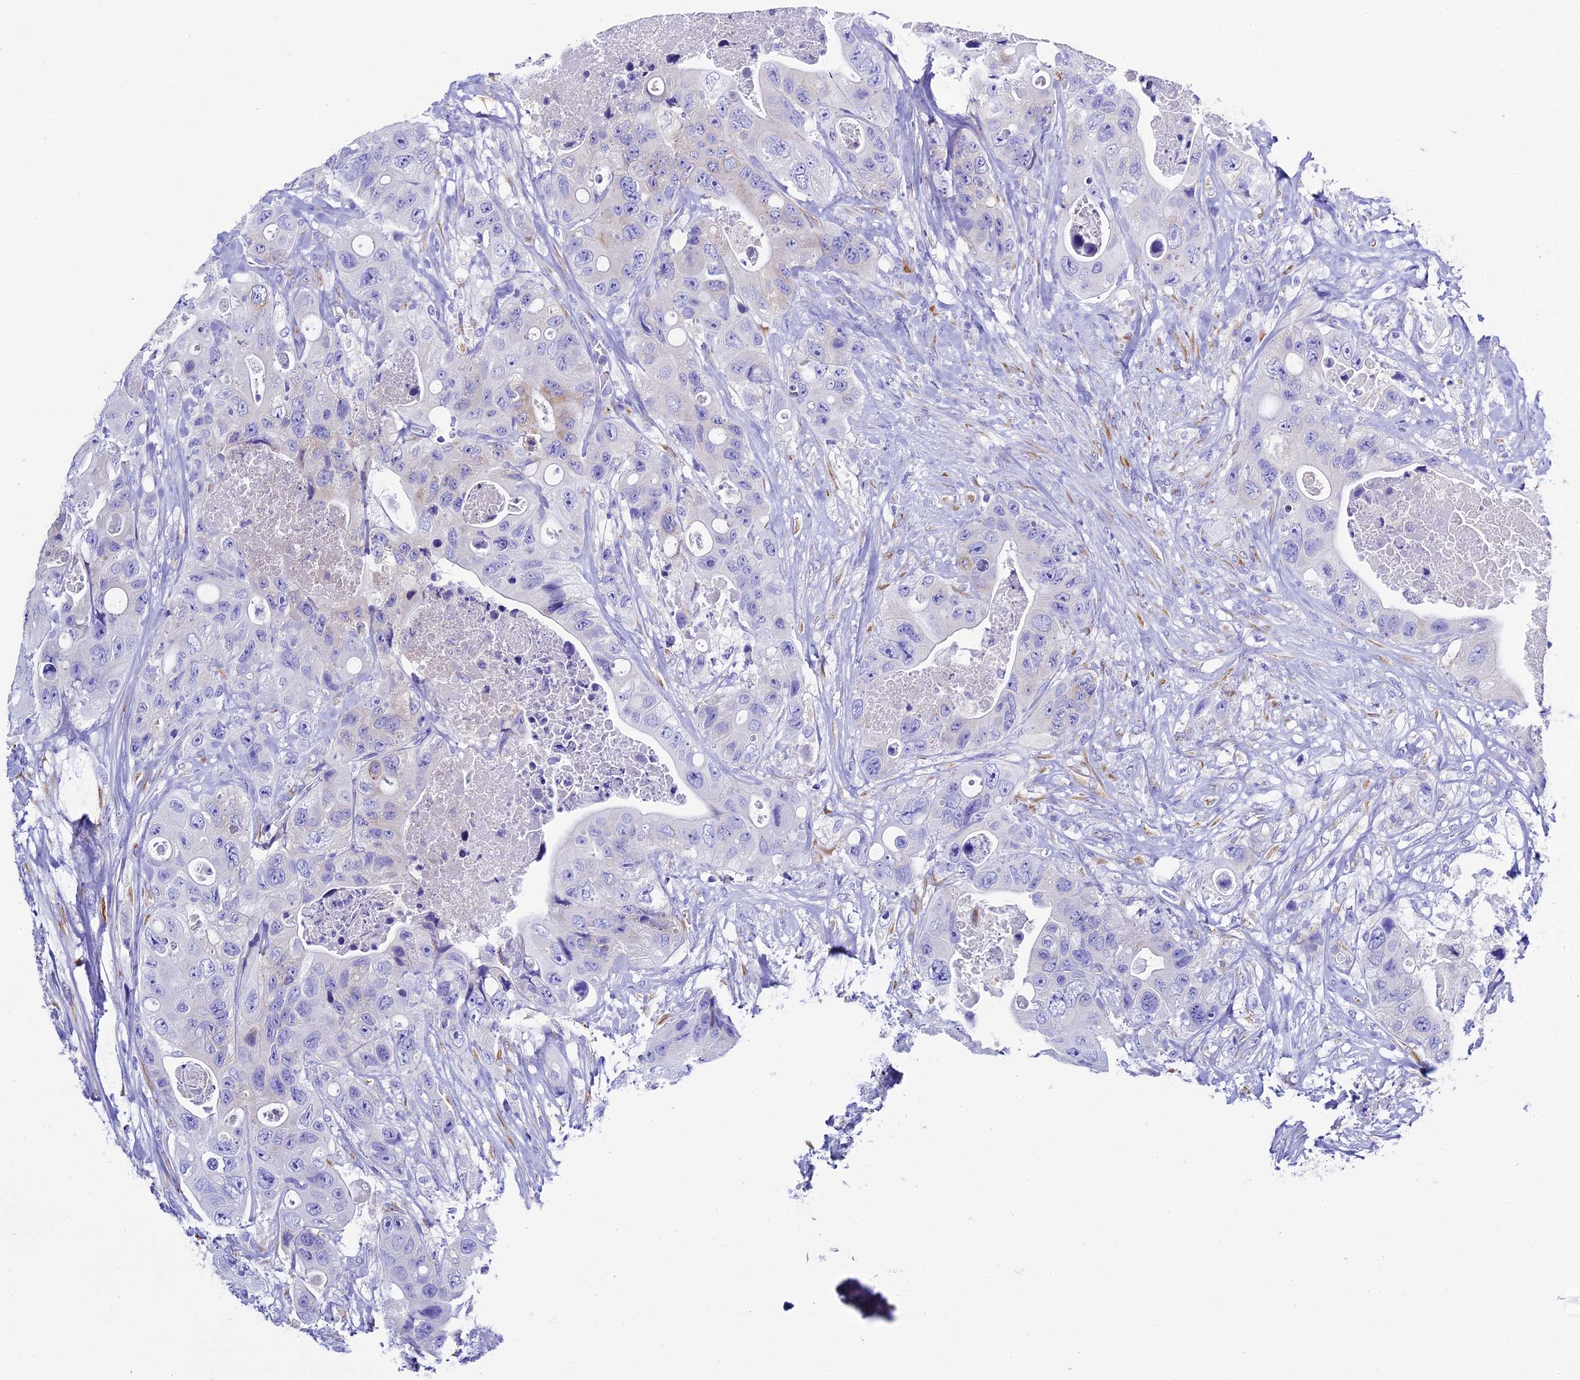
{"staining": {"intensity": "negative", "quantity": "none", "location": "none"}, "tissue": "colorectal cancer", "cell_type": "Tumor cells", "image_type": "cancer", "snomed": [{"axis": "morphology", "description": "Adenocarcinoma, NOS"}, {"axis": "topography", "description": "Colon"}], "caption": "Colorectal cancer (adenocarcinoma) stained for a protein using IHC demonstrates no staining tumor cells.", "gene": "FKBP11", "patient": {"sex": "female", "age": 46}}